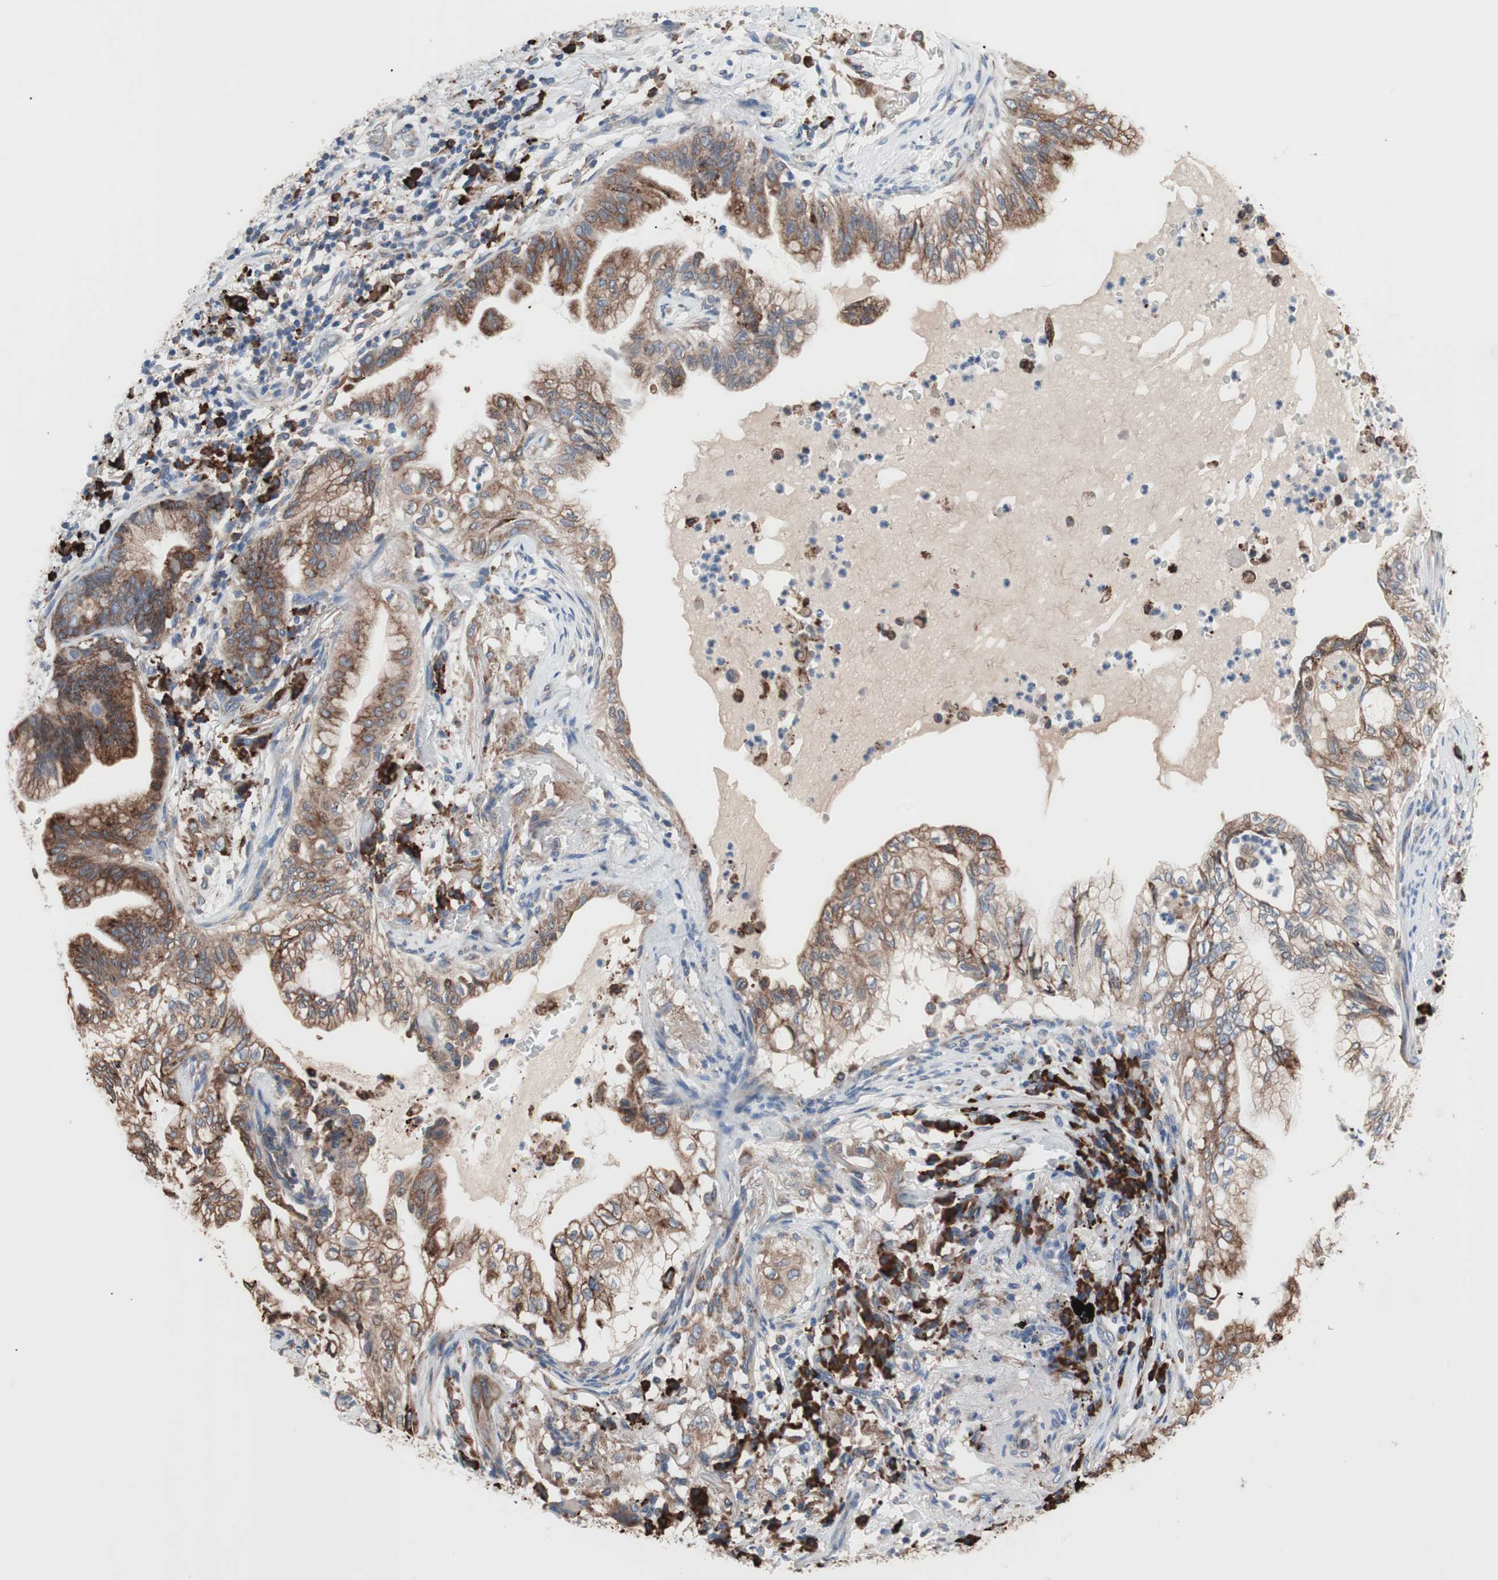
{"staining": {"intensity": "moderate", "quantity": ">75%", "location": "cytoplasmic/membranous"}, "tissue": "lung cancer", "cell_type": "Tumor cells", "image_type": "cancer", "snomed": [{"axis": "morphology", "description": "Adenocarcinoma, NOS"}, {"axis": "topography", "description": "Lung"}], "caption": "An image showing moderate cytoplasmic/membranous positivity in approximately >75% of tumor cells in adenocarcinoma (lung), as visualized by brown immunohistochemical staining.", "gene": "SLC27A4", "patient": {"sex": "female", "age": 70}}